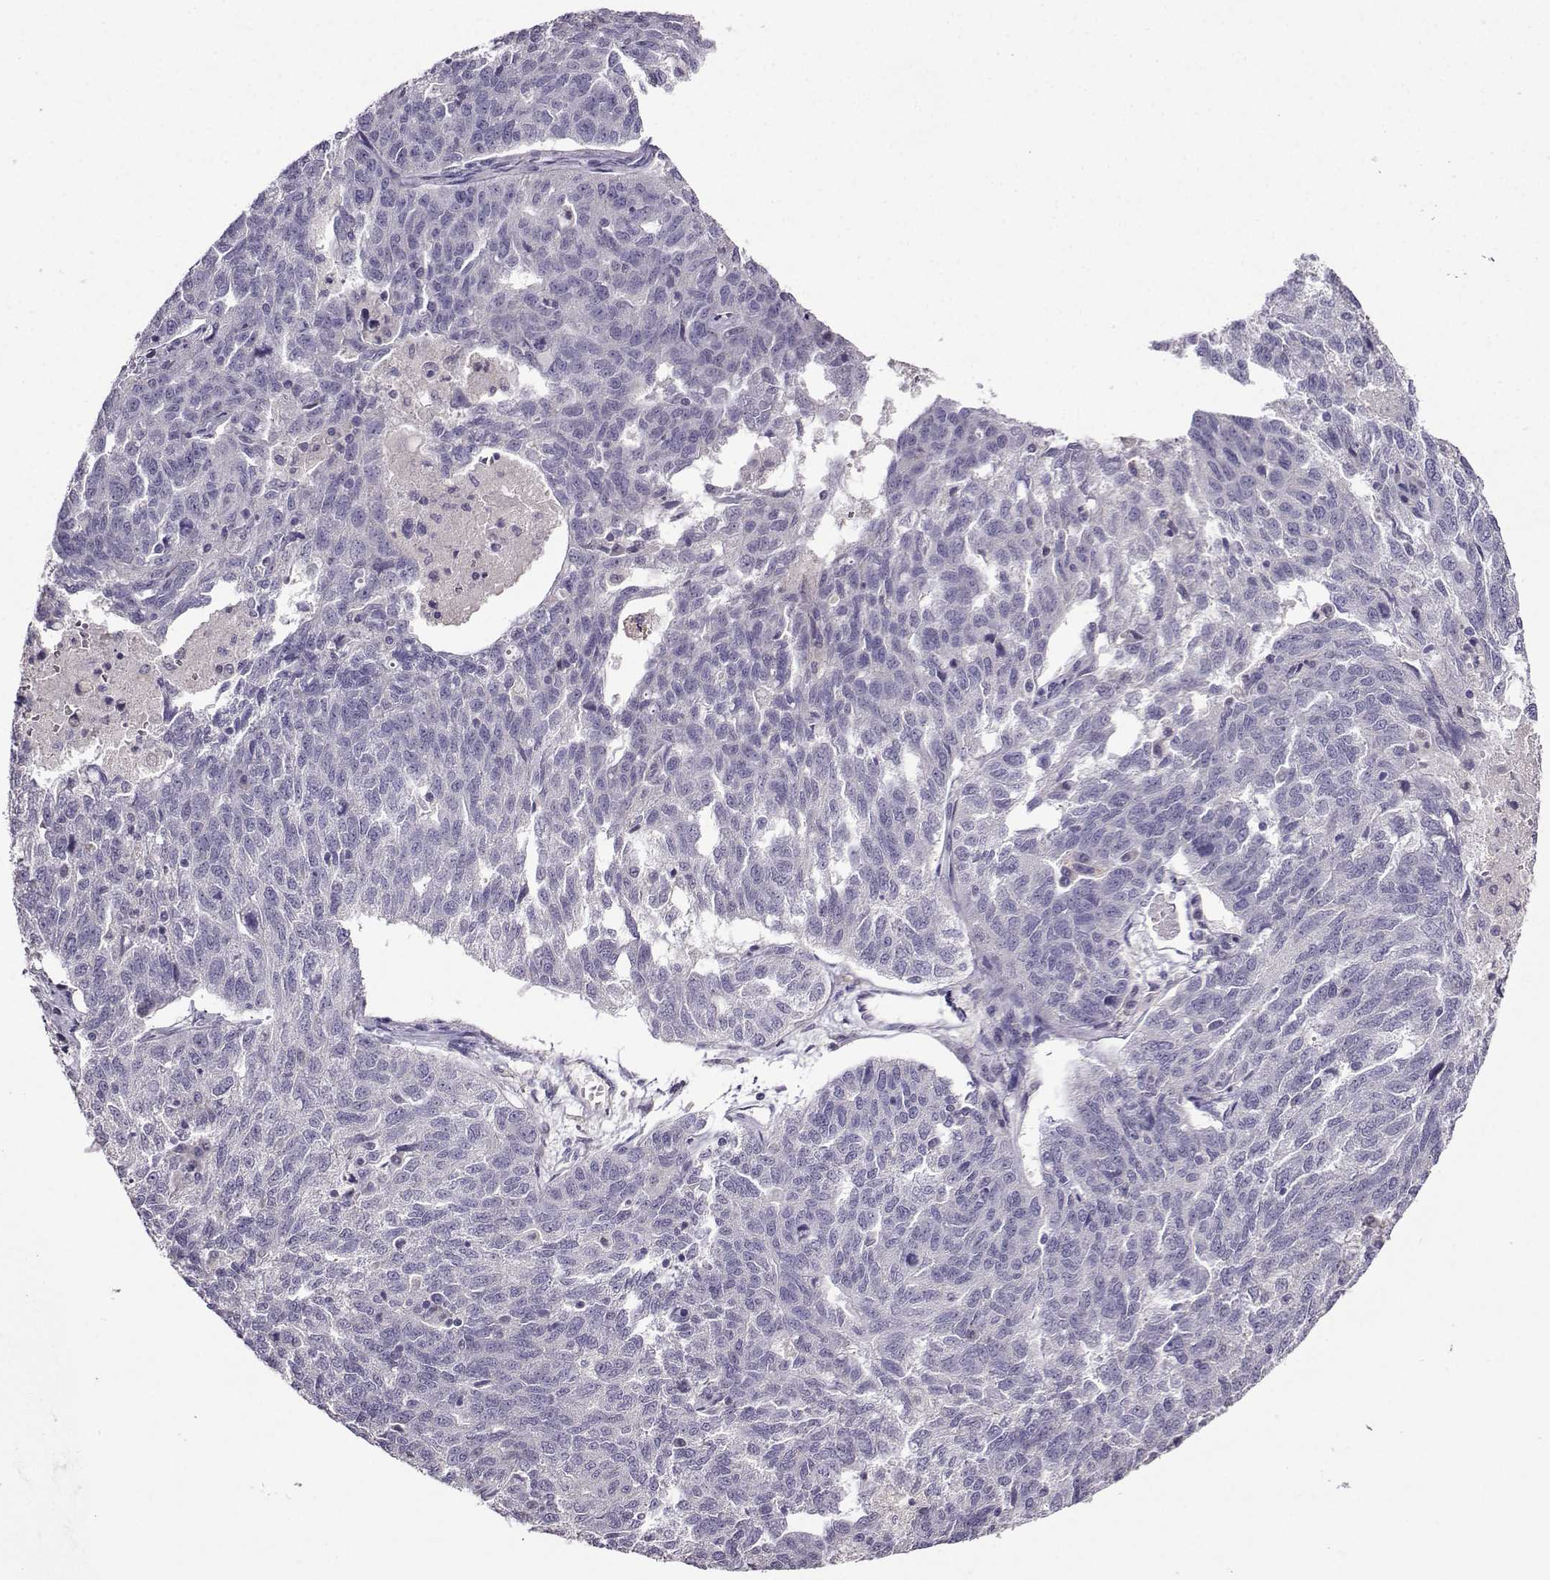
{"staining": {"intensity": "negative", "quantity": "none", "location": "none"}, "tissue": "ovarian cancer", "cell_type": "Tumor cells", "image_type": "cancer", "snomed": [{"axis": "morphology", "description": "Cystadenocarcinoma, serous, NOS"}, {"axis": "topography", "description": "Ovary"}], "caption": "Ovarian serous cystadenocarcinoma was stained to show a protein in brown. There is no significant positivity in tumor cells.", "gene": "CRYBB1", "patient": {"sex": "female", "age": 71}}